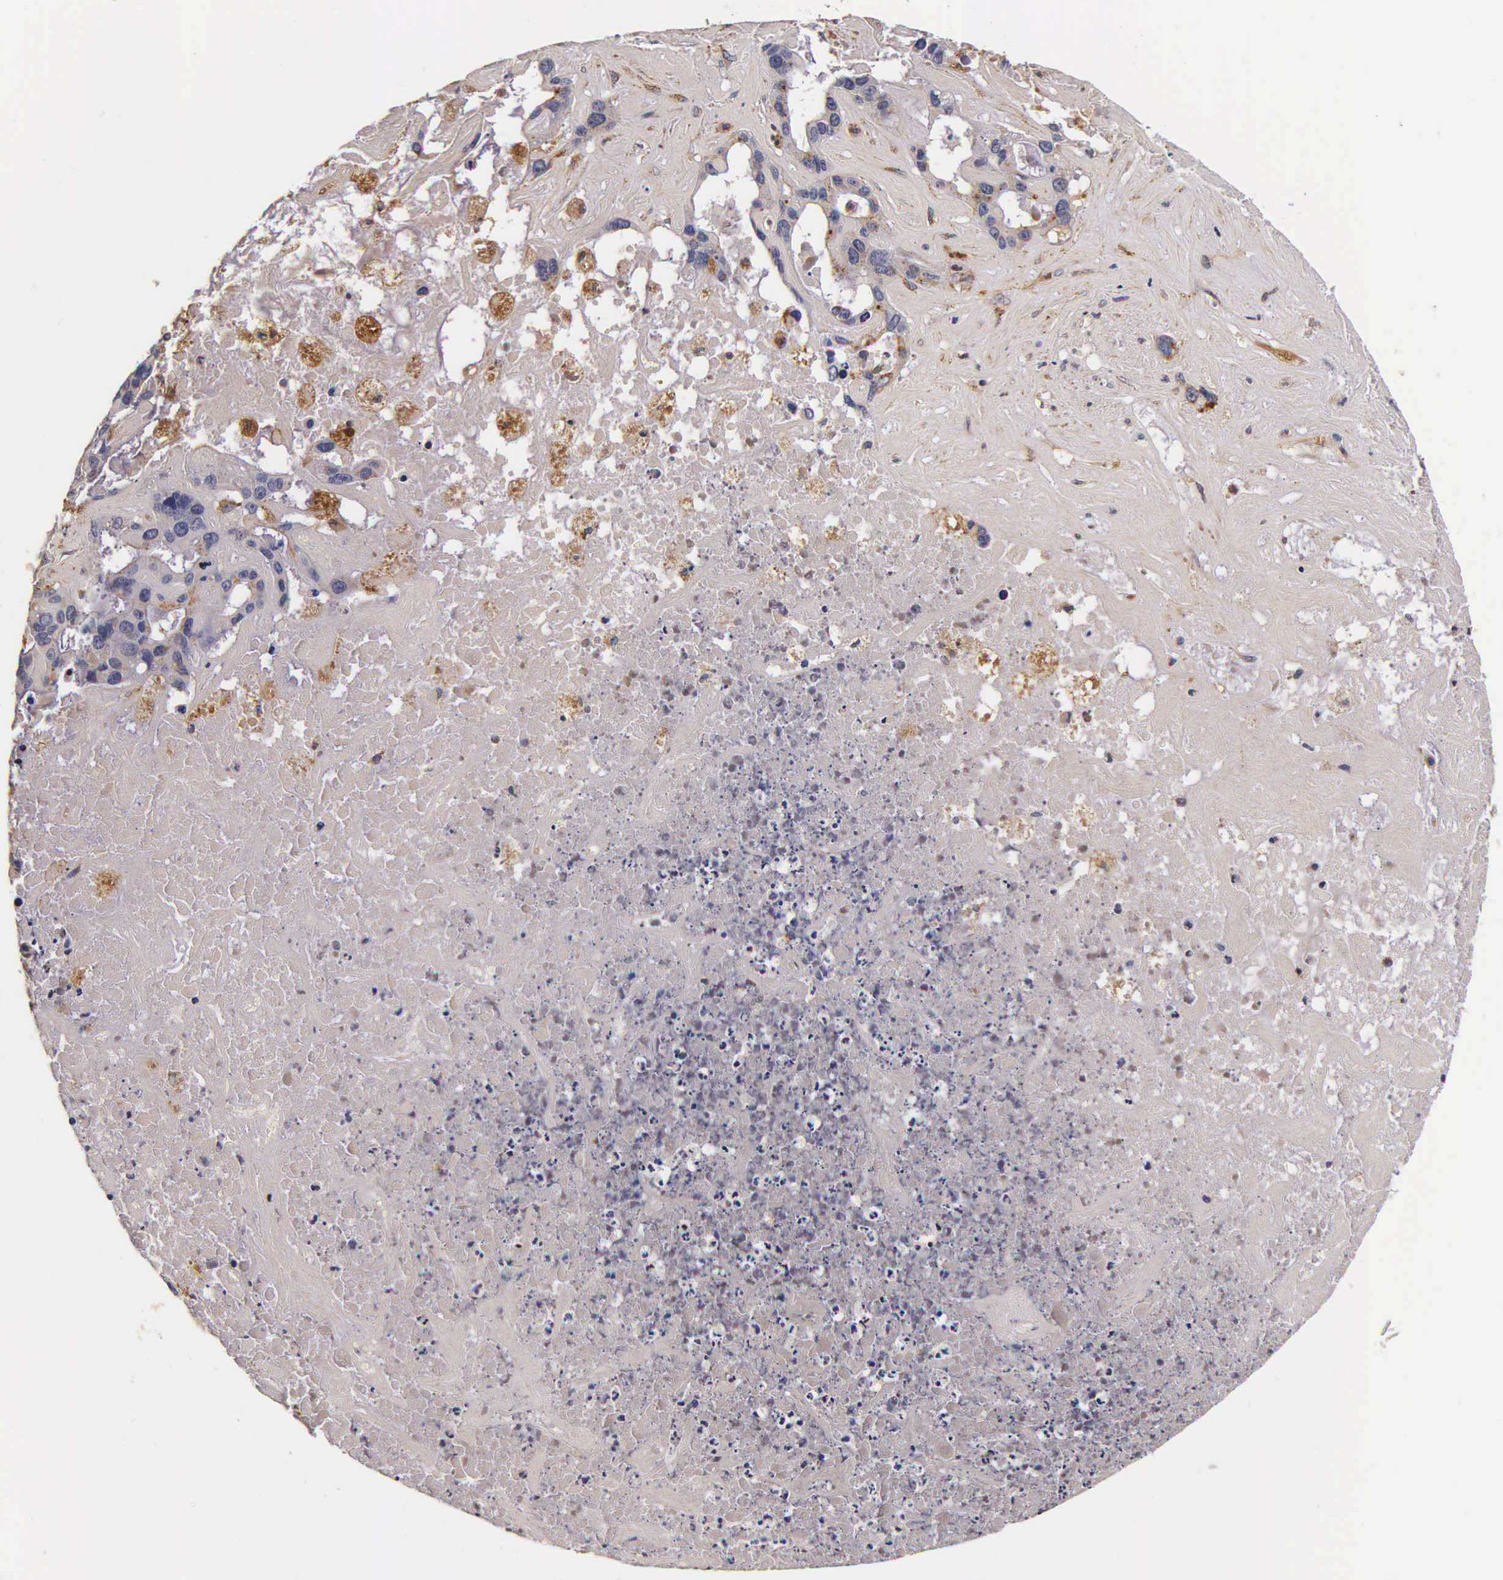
{"staining": {"intensity": "strong", "quantity": "25%-75%", "location": "cytoplasmic/membranous"}, "tissue": "liver cancer", "cell_type": "Tumor cells", "image_type": "cancer", "snomed": [{"axis": "morphology", "description": "Cholangiocarcinoma"}, {"axis": "topography", "description": "Liver"}], "caption": "Brown immunohistochemical staining in human cholangiocarcinoma (liver) exhibits strong cytoplasmic/membranous staining in approximately 25%-75% of tumor cells.", "gene": "CTSB", "patient": {"sex": "female", "age": 65}}